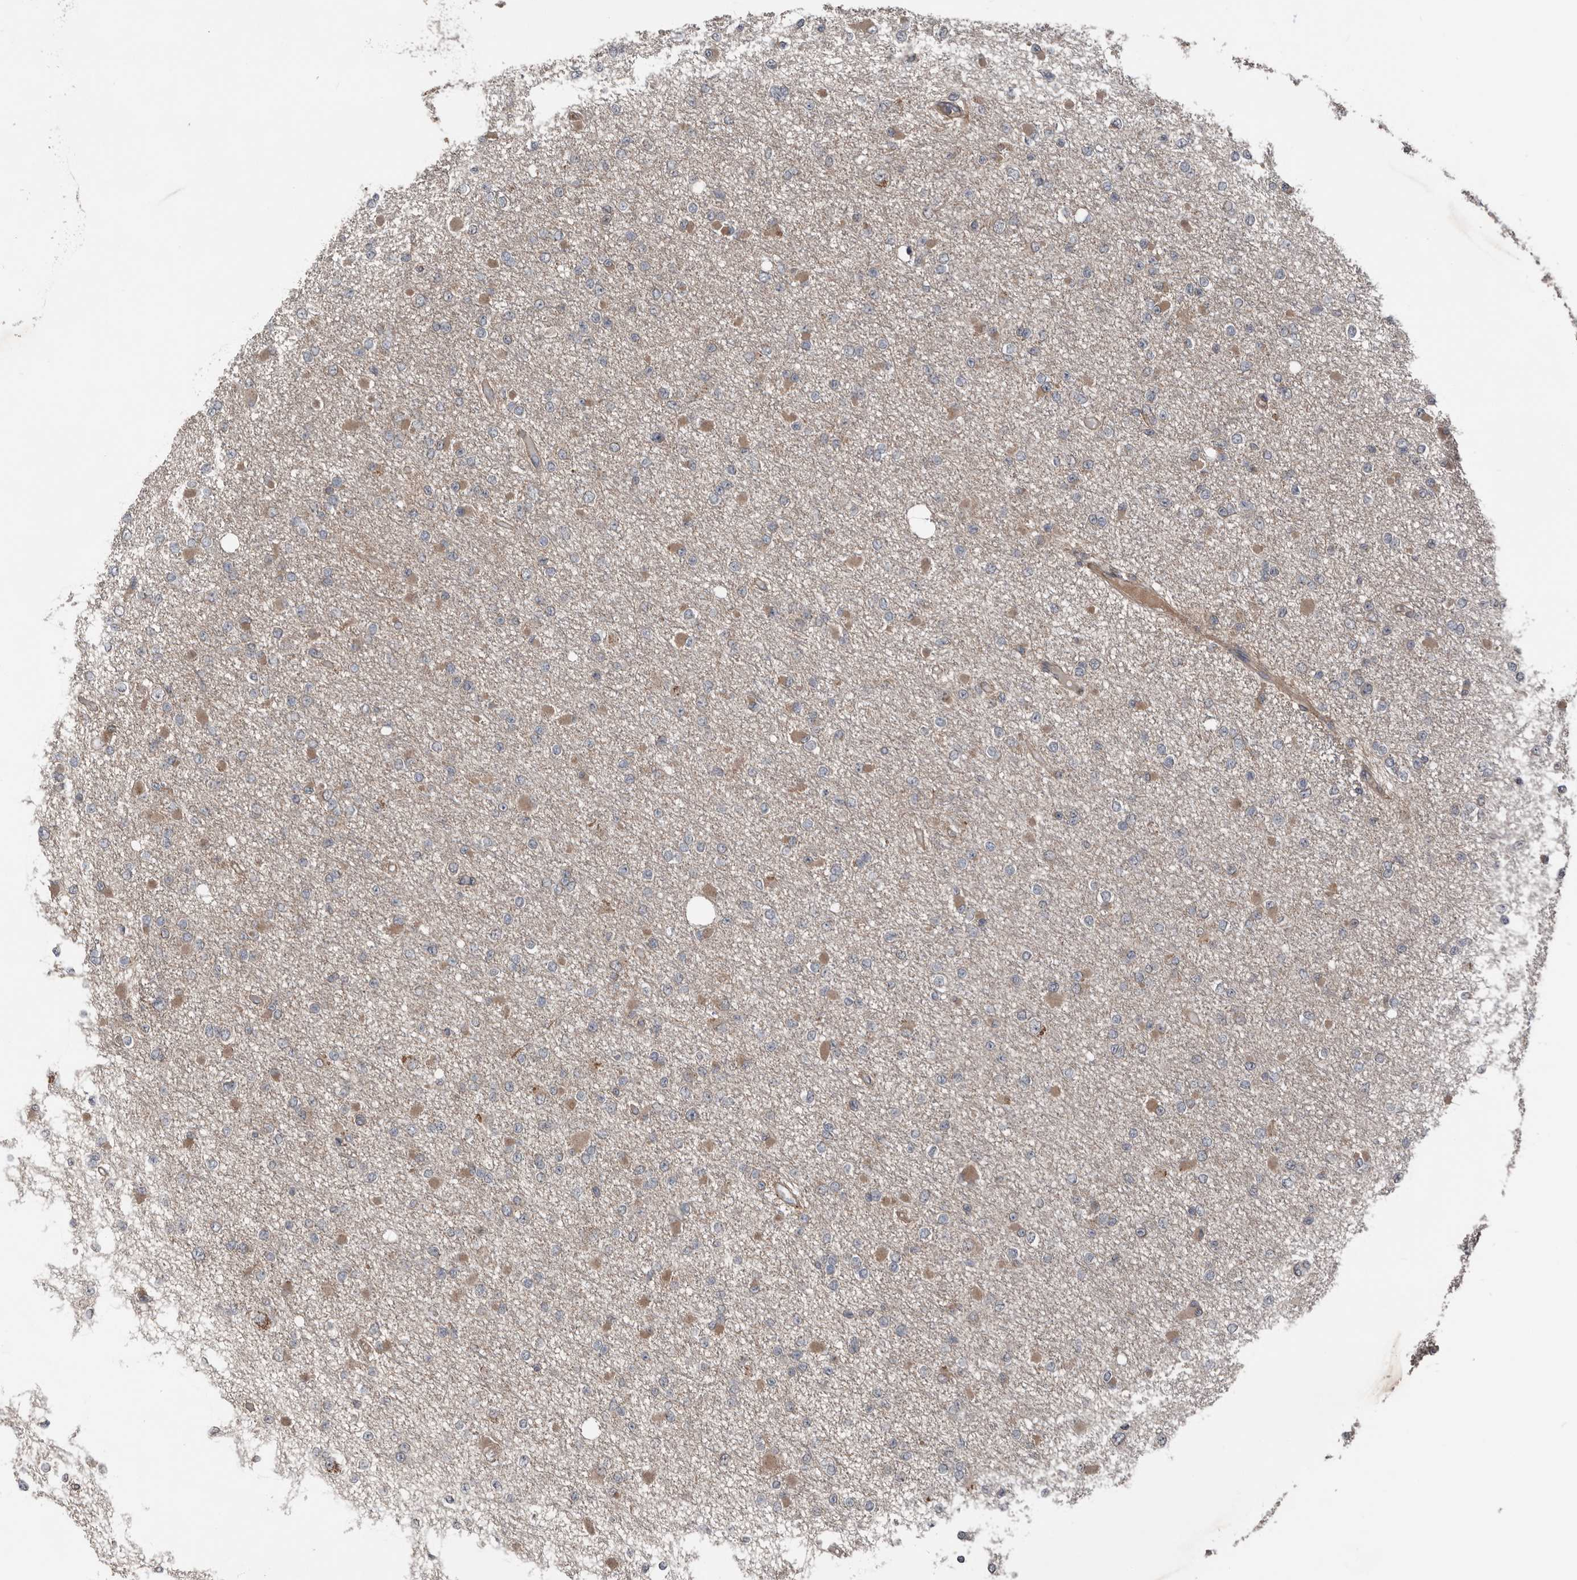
{"staining": {"intensity": "moderate", "quantity": "25%-75%", "location": "cytoplasmic/membranous"}, "tissue": "glioma", "cell_type": "Tumor cells", "image_type": "cancer", "snomed": [{"axis": "morphology", "description": "Glioma, malignant, Low grade"}, {"axis": "topography", "description": "Brain"}], "caption": "There is medium levels of moderate cytoplasmic/membranous staining in tumor cells of glioma, as demonstrated by immunohistochemical staining (brown color).", "gene": "DNAJB4", "patient": {"sex": "female", "age": 22}}